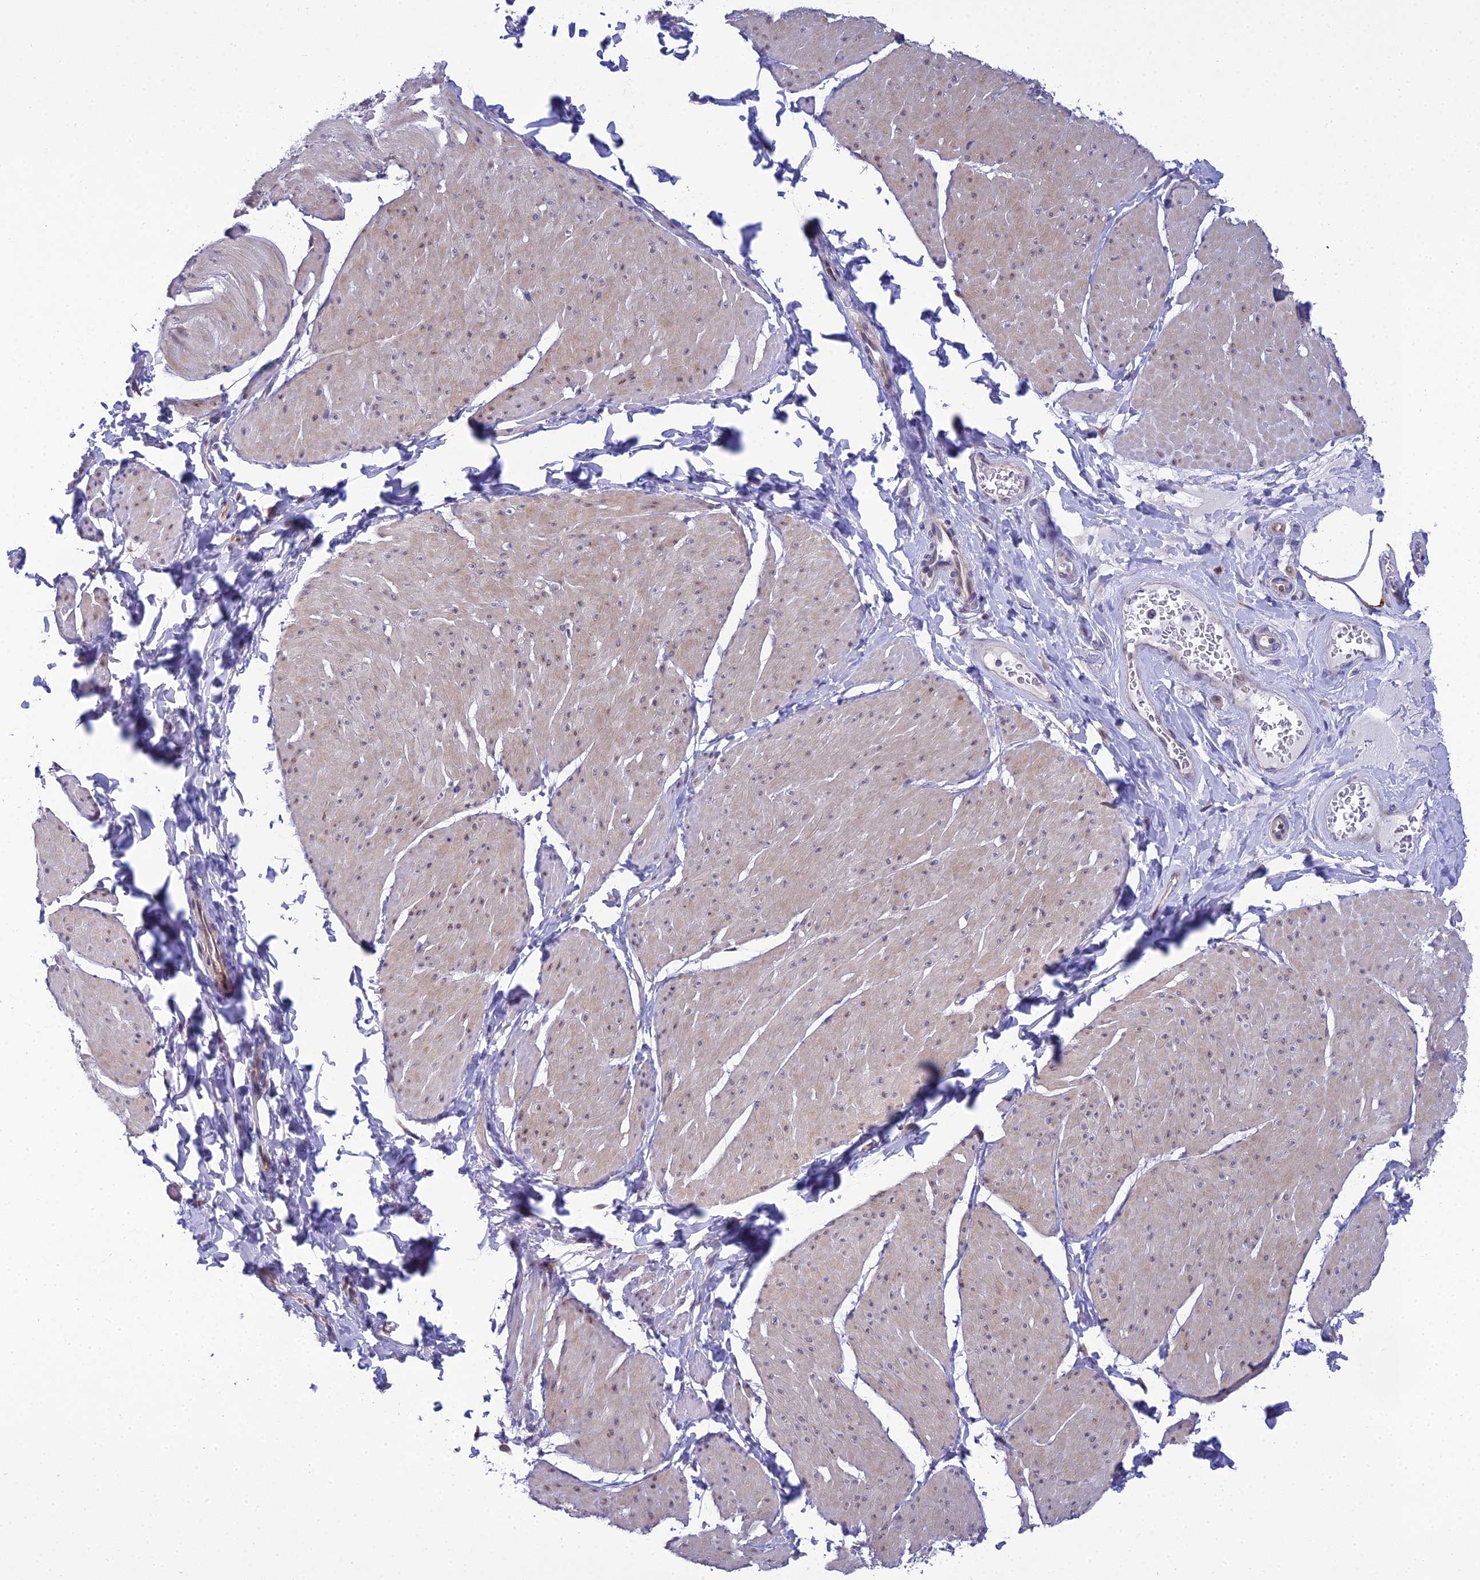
{"staining": {"intensity": "weak", "quantity": "25%-75%", "location": "cytoplasmic/membranous"}, "tissue": "smooth muscle", "cell_type": "Smooth muscle cells", "image_type": "normal", "snomed": [{"axis": "morphology", "description": "Urothelial carcinoma, High grade"}, {"axis": "topography", "description": "Urinary bladder"}], "caption": "Weak cytoplasmic/membranous staining is present in approximately 25%-75% of smooth muscle cells in unremarkable smooth muscle. (Stains: DAB (3,3'-diaminobenzidine) in brown, nuclei in blue, Microscopy: brightfield microscopy at high magnification).", "gene": "CLCN7", "patient": {"sex": "male", "age": 46}}